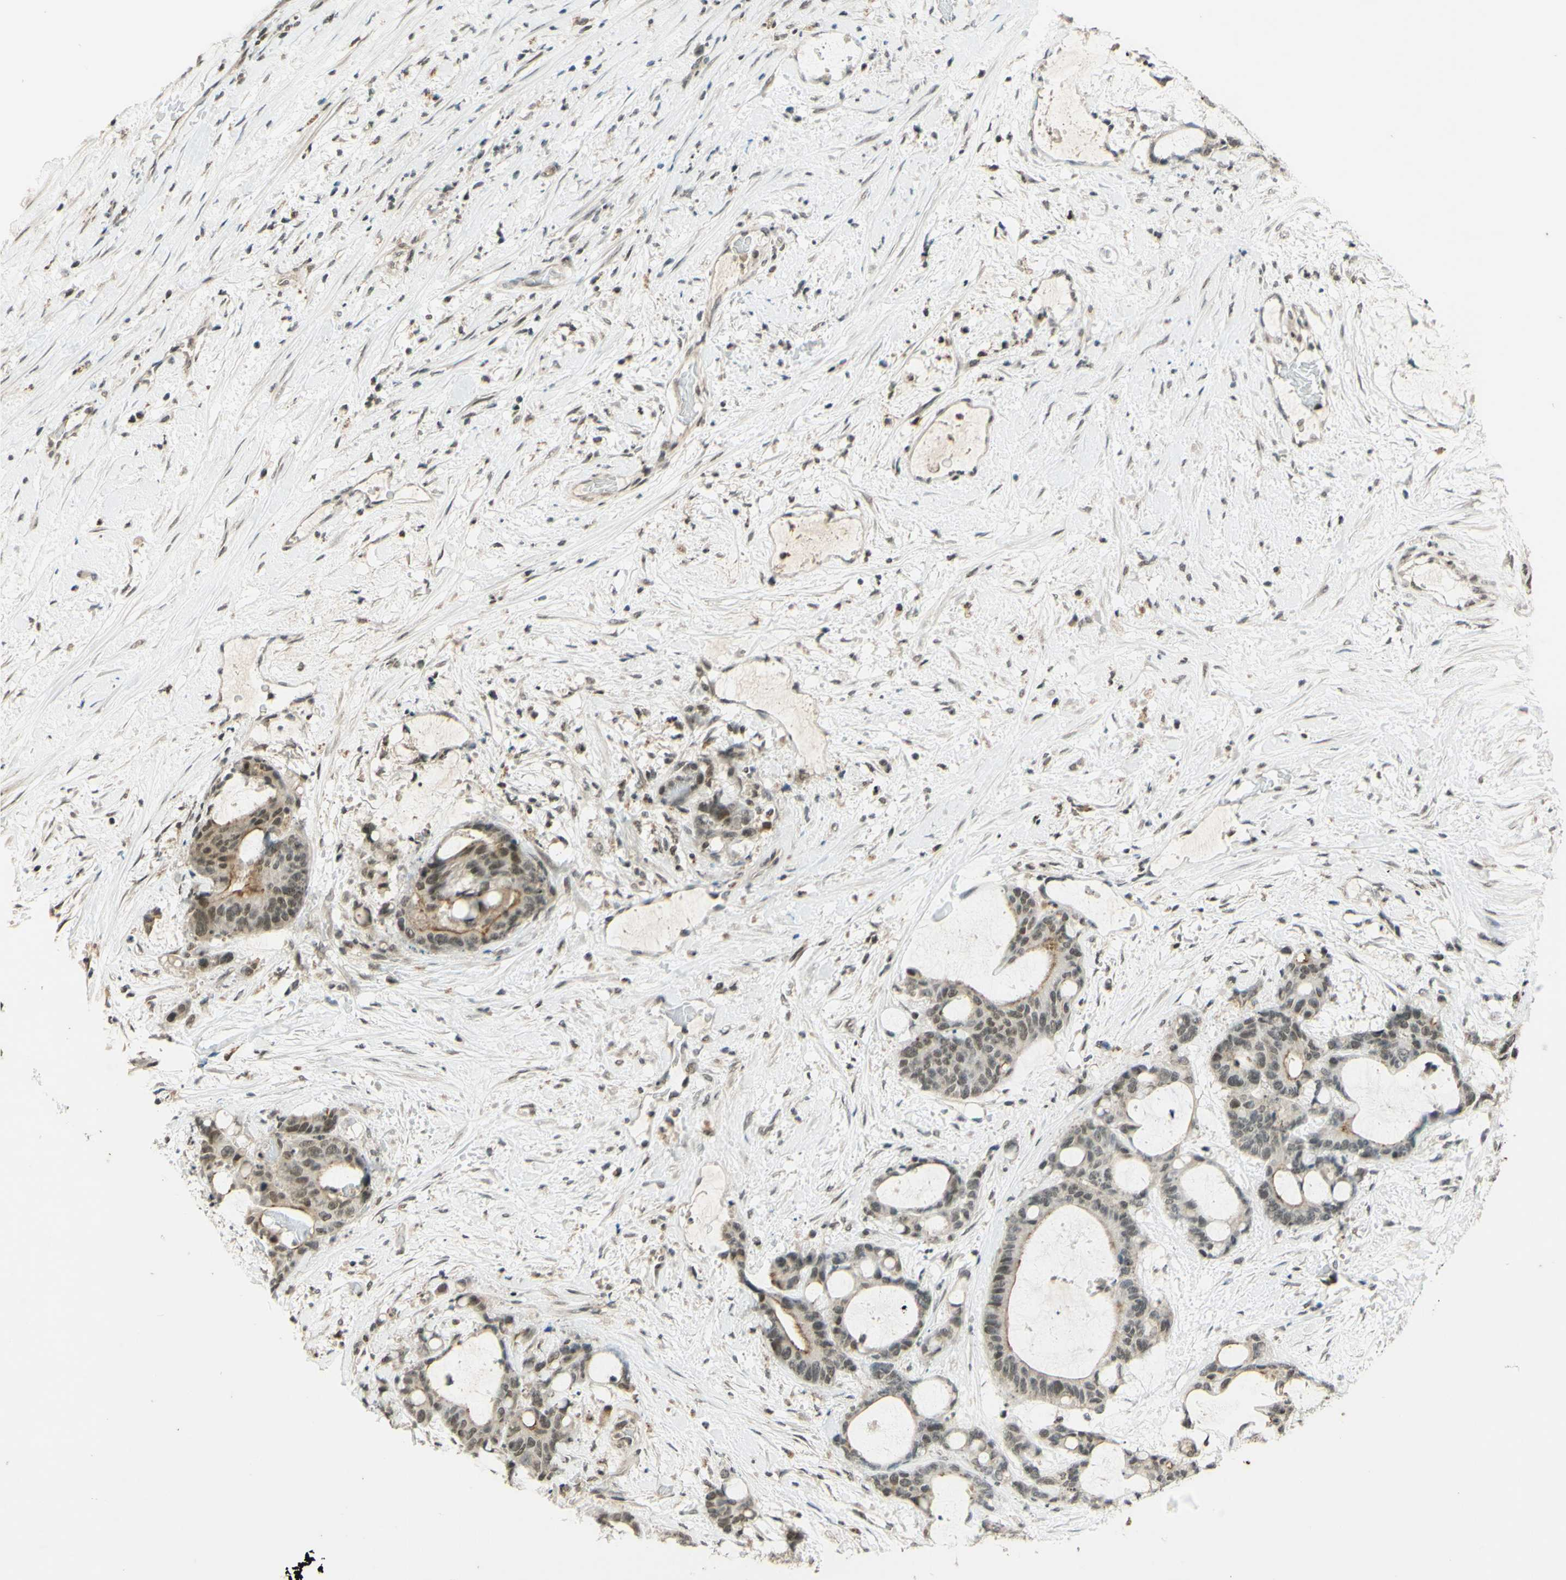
{"staining": {"intensity": "weak", "quantity": "25%-75%", "location": "cytoplasmic/membranous,nuclear"}, "tissue": "liver cancer", "cell_type": "Tumor cells", "image_type": "cancer", "snomed": [{"axis": "morphology", "description": "Cholangiocarcinoma"}, {"axis": "topography", "description": "Liver"}], "caption": "Liver cancer tissue demonstrates weak cytoplasmic/membranous and nuclear positivity in approximately 25%-75% of tumor cells", "gene": "SMARCB1", "patient": {"sex": "female", "age": 73}}